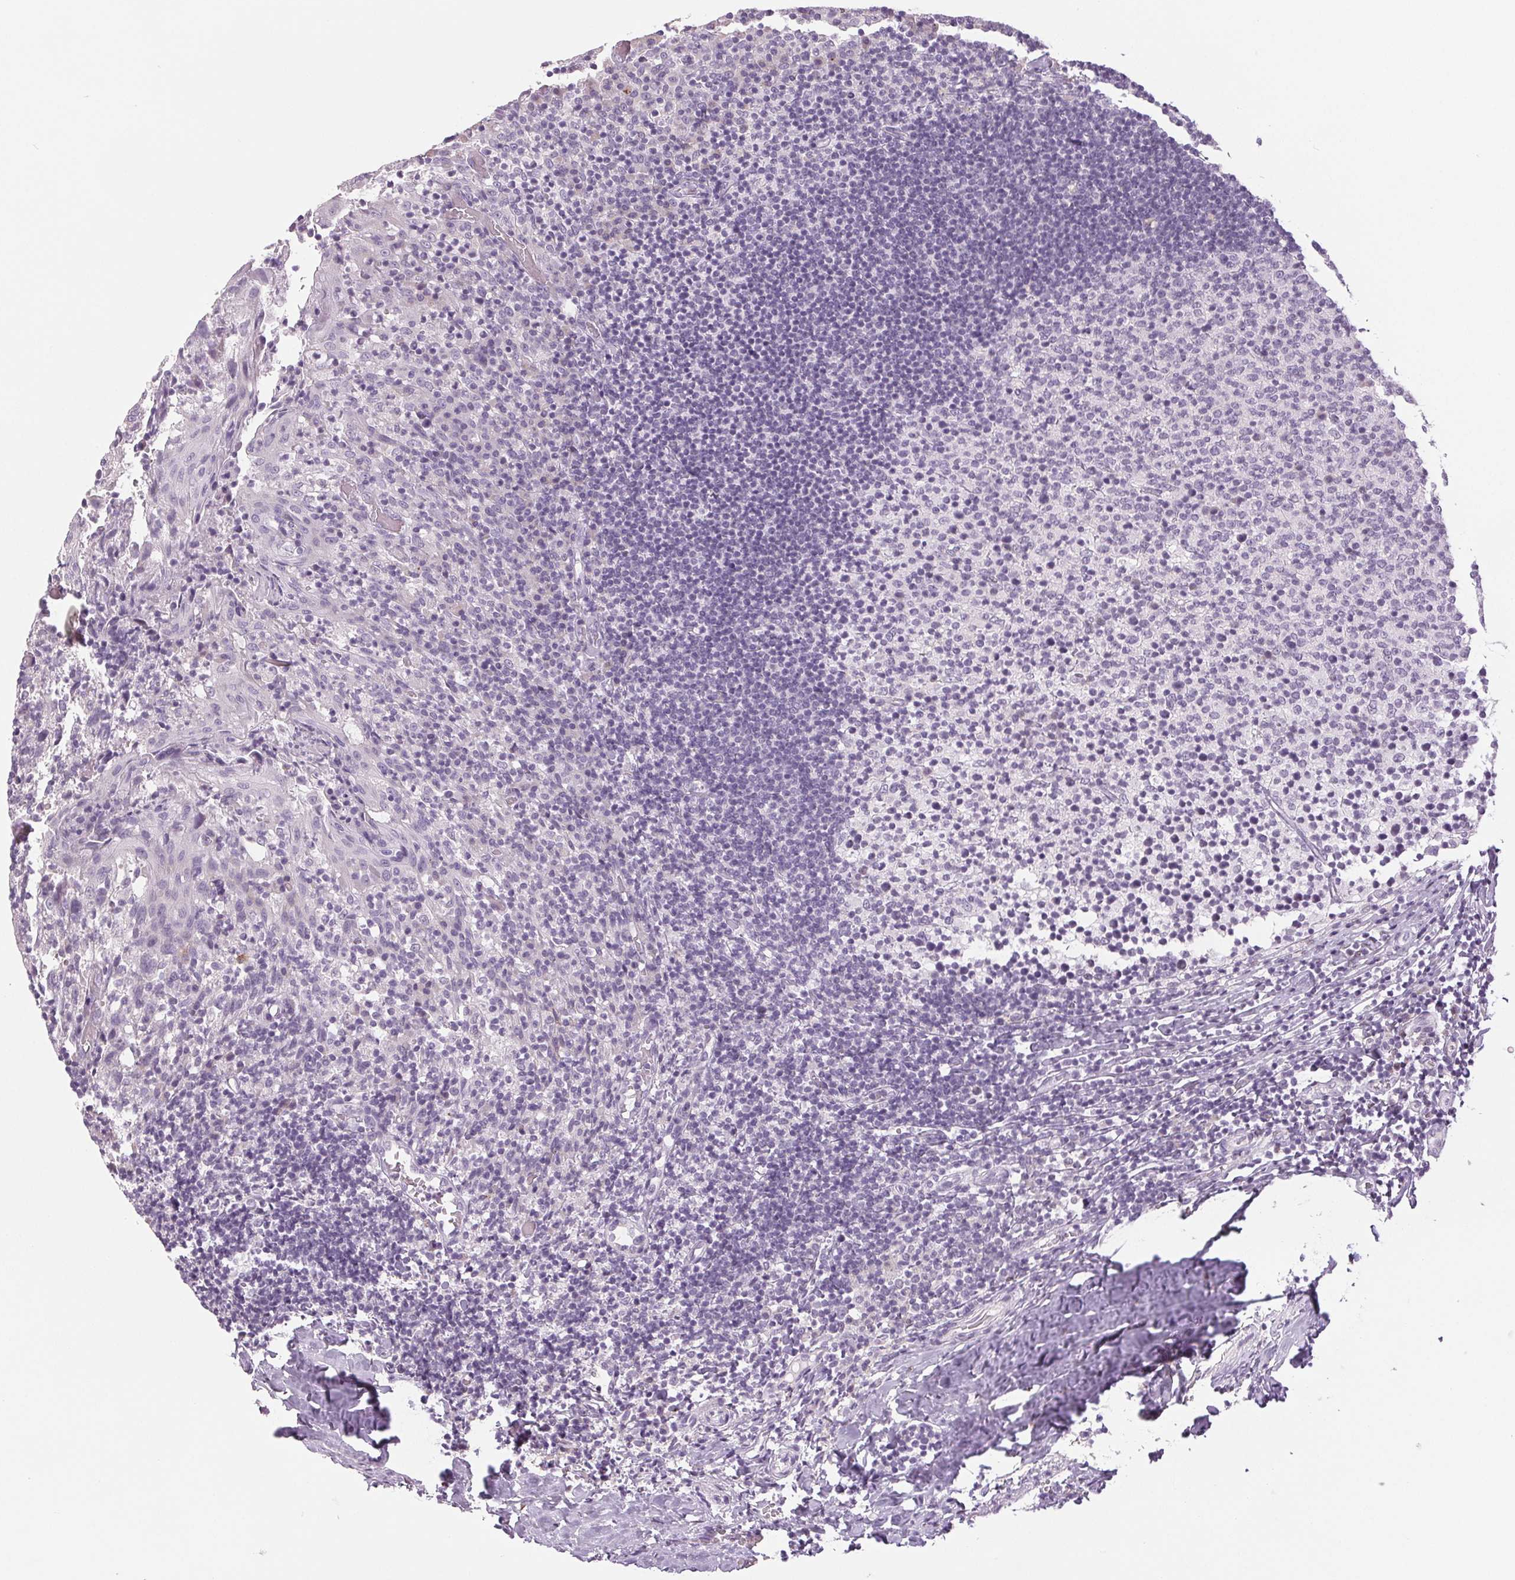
{"staining": {"intensity": "negative", "quantity": "none", "location": "none"}, "tissue": "tonsil", "cell_type": "Germinal center cells", "image_type": "normal", "snomed": [{"axis": "morphology", "description": "Normal tissue, NOS"}, {"axis": "topography", "description": "Tonsil"}], "caption": "Immunohistochemistry micrograph of normal tonsil: human tonsil stained with DAB demonstrates no significant protein expression in germinal center cells.", "gene": "DNAJC6", "patient": {"sex": "female", "age": 10}}